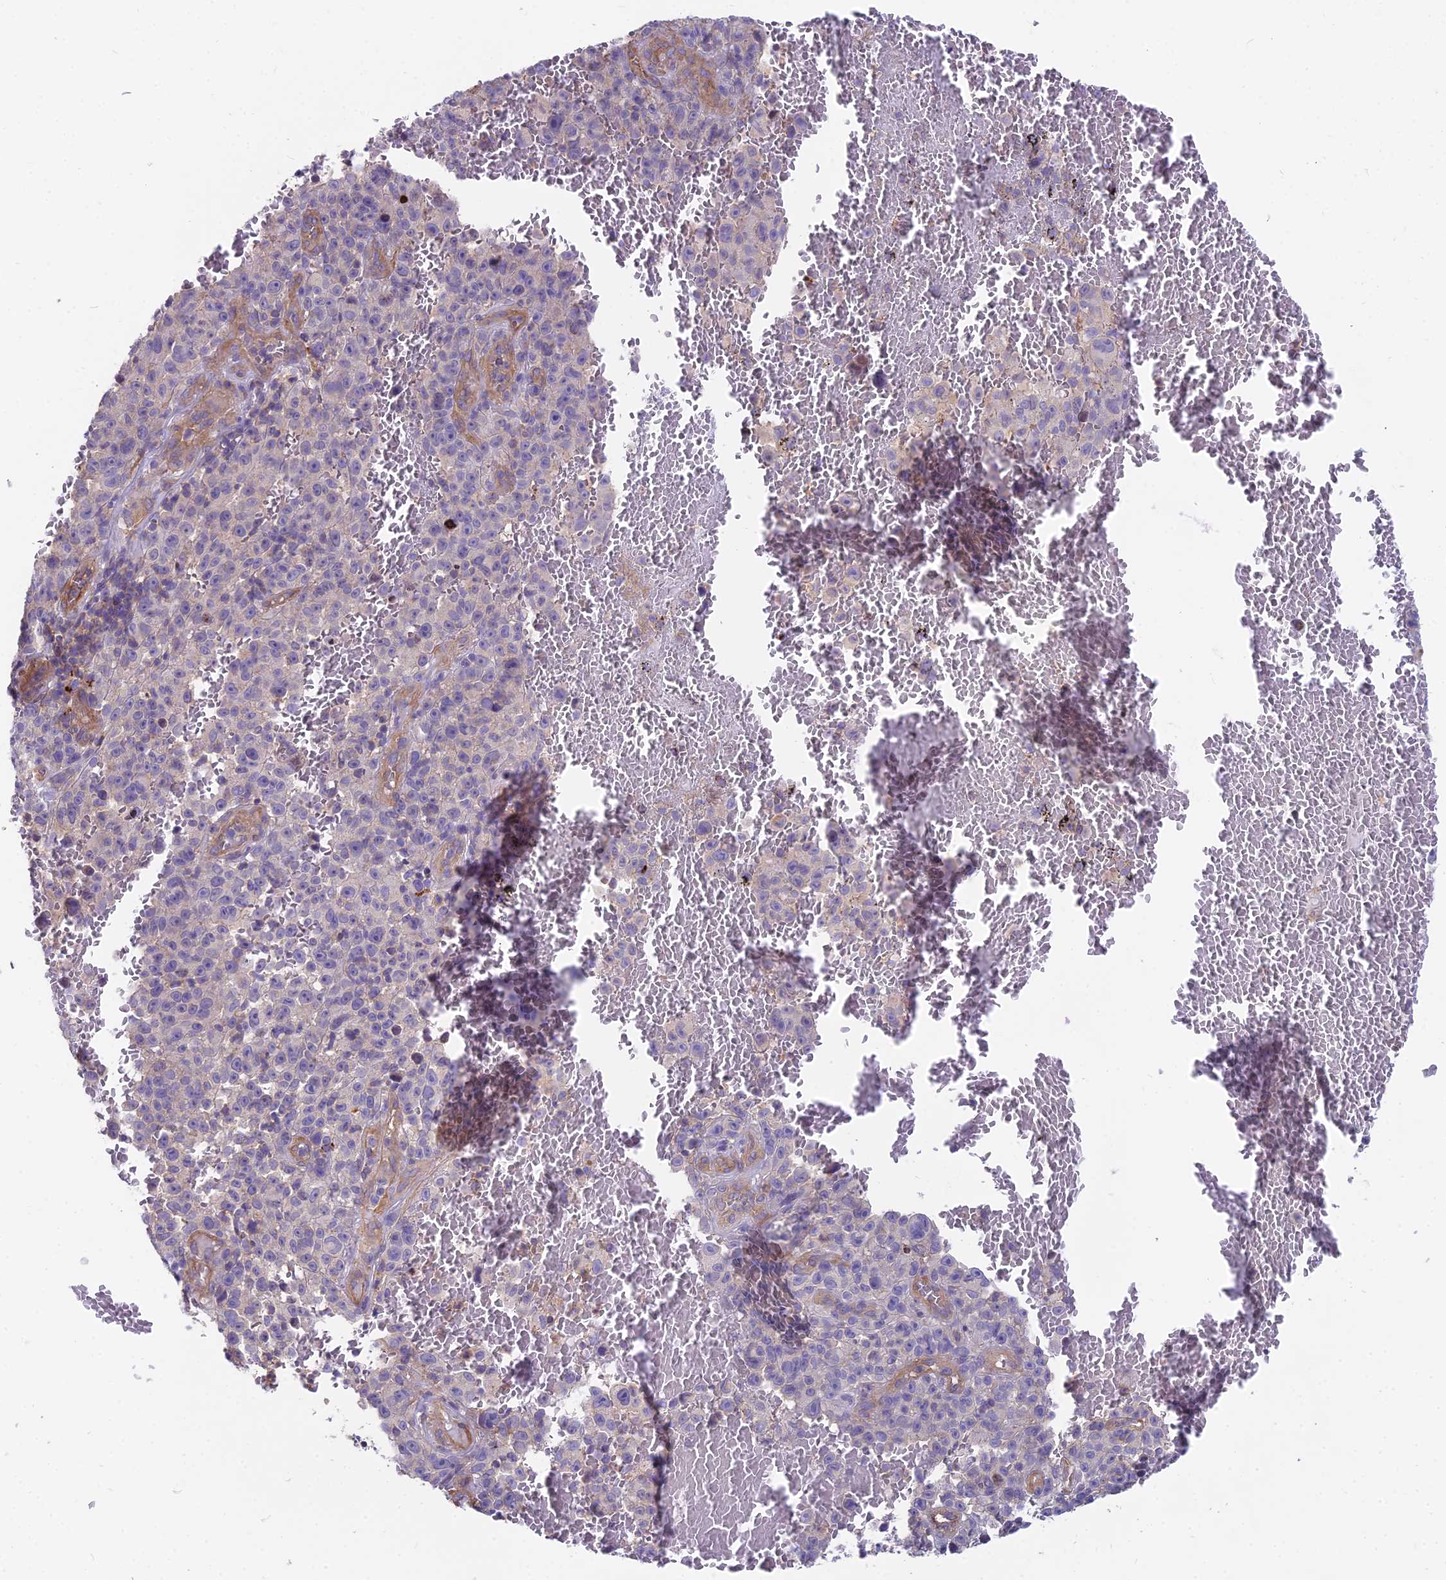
{"staining": {"intensity": "negative", "quantity": "none", "location": "none"}, "tissue": "melanoma", "cell_type": "Tumor cells", "image_type": "cancer", "snomed": [{"axis": "morphology", "description": "Malignant melanoma, NOS"}, {"axis": "topography", "description": "Skin"}], "caption": "Human malignant melanoma stained for a protein using immunohistochemistry displays no staining in tumor cells.", "gene": "HLA-DOA", "patient": {"sex": "female", "age": 82}}